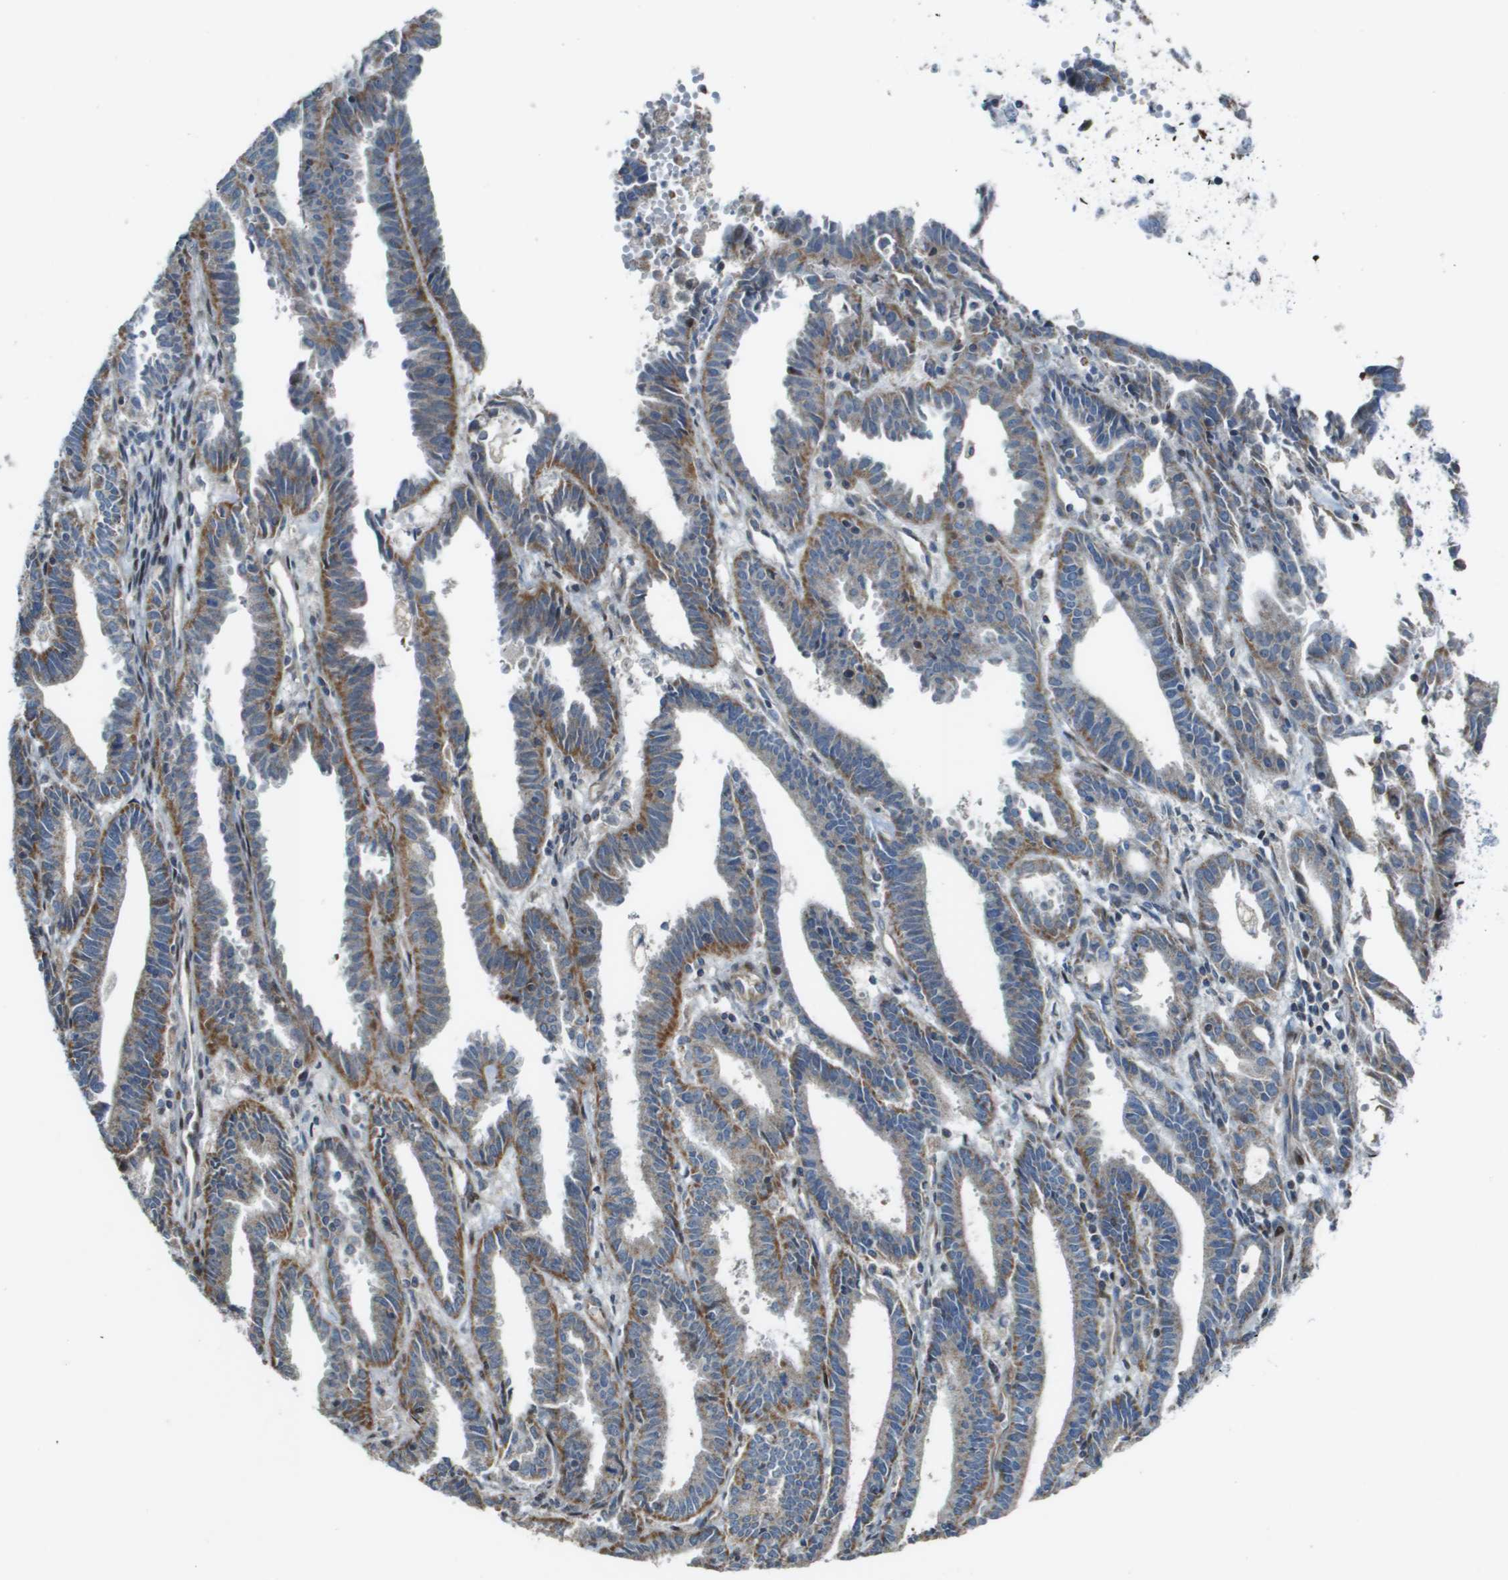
{"staining": {"intensity": "moderate", "quantity": "25%-75%", "location": "cytoplasmic/membranous"}, "tissue": "endometrial cancer", "cell_type": "Tumor cells", "image_type": "cancer", "snomed": [{"axis": "morphology", "description": "Adenocarcinoma, NOS"}, {"axis": "topography", "description": "Uterus"}], "caption": "Protein analysis of endometrial cancer tissue exhibits moderate cytoplasmic/membranous positivity in approximately 25%-75% of tumor cells.", "gene": "MGAT3", "patient": {"sex": "female", "age": 83}}